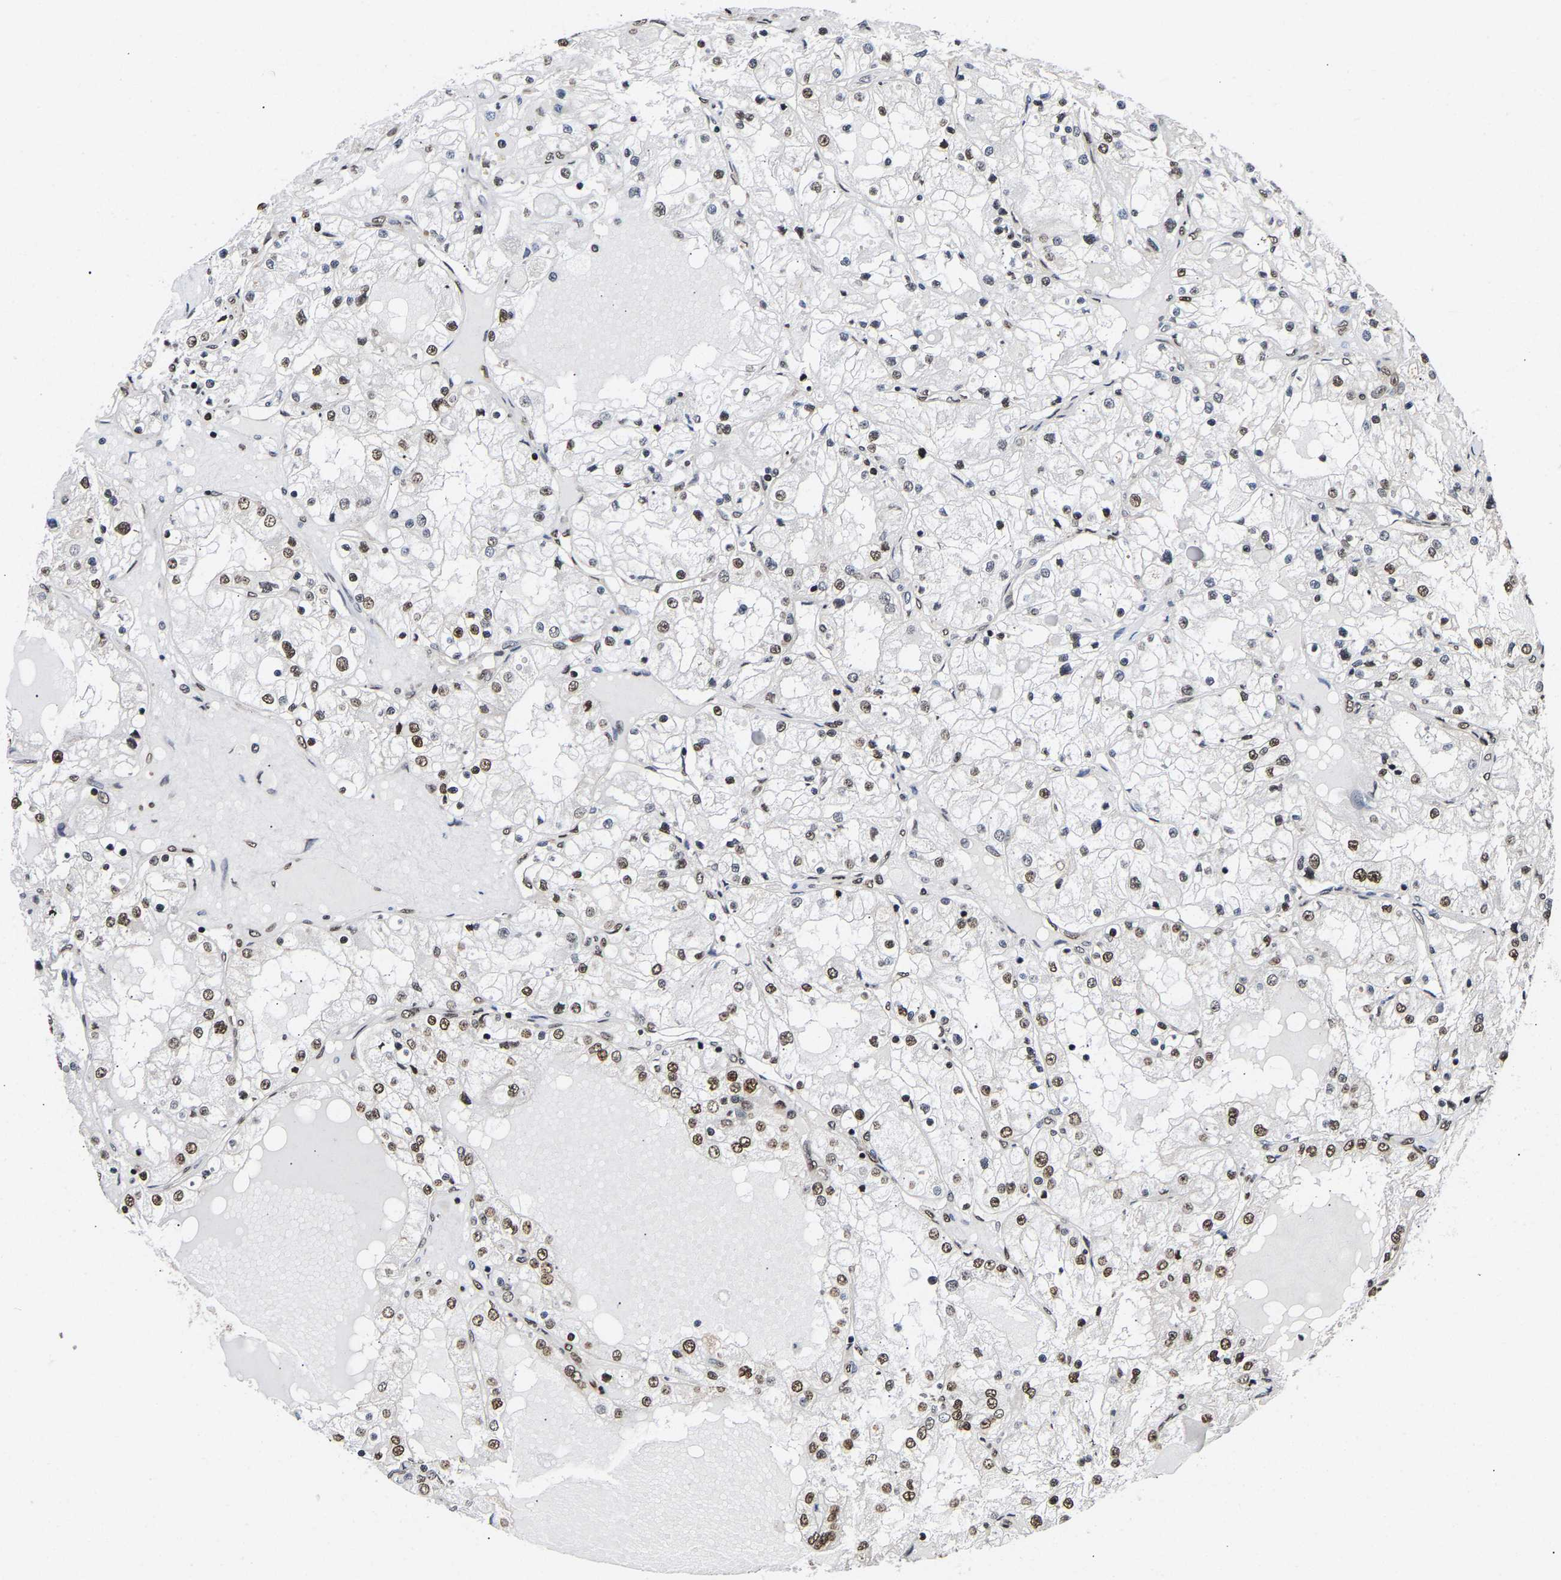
{"staining": {"intensity": "moderate", "quantity": "25%-75%", "location": "nuclear"}, "tissue": "renal cancer", "cell_type": "Tumor cells", "image_type": "cancer", "snomed": [{"axis": "morphology", "description": "Adenocarcinoma, NOS"}, {"axis": "topography", "description": "Kidney"}], "caption": "An image of human renal cancer stained for a protein demonstrates moderate nuclear brown staining in tumor cells.", "gene": "PSIP1", "patient": {"sex": "male", "age": 68}}